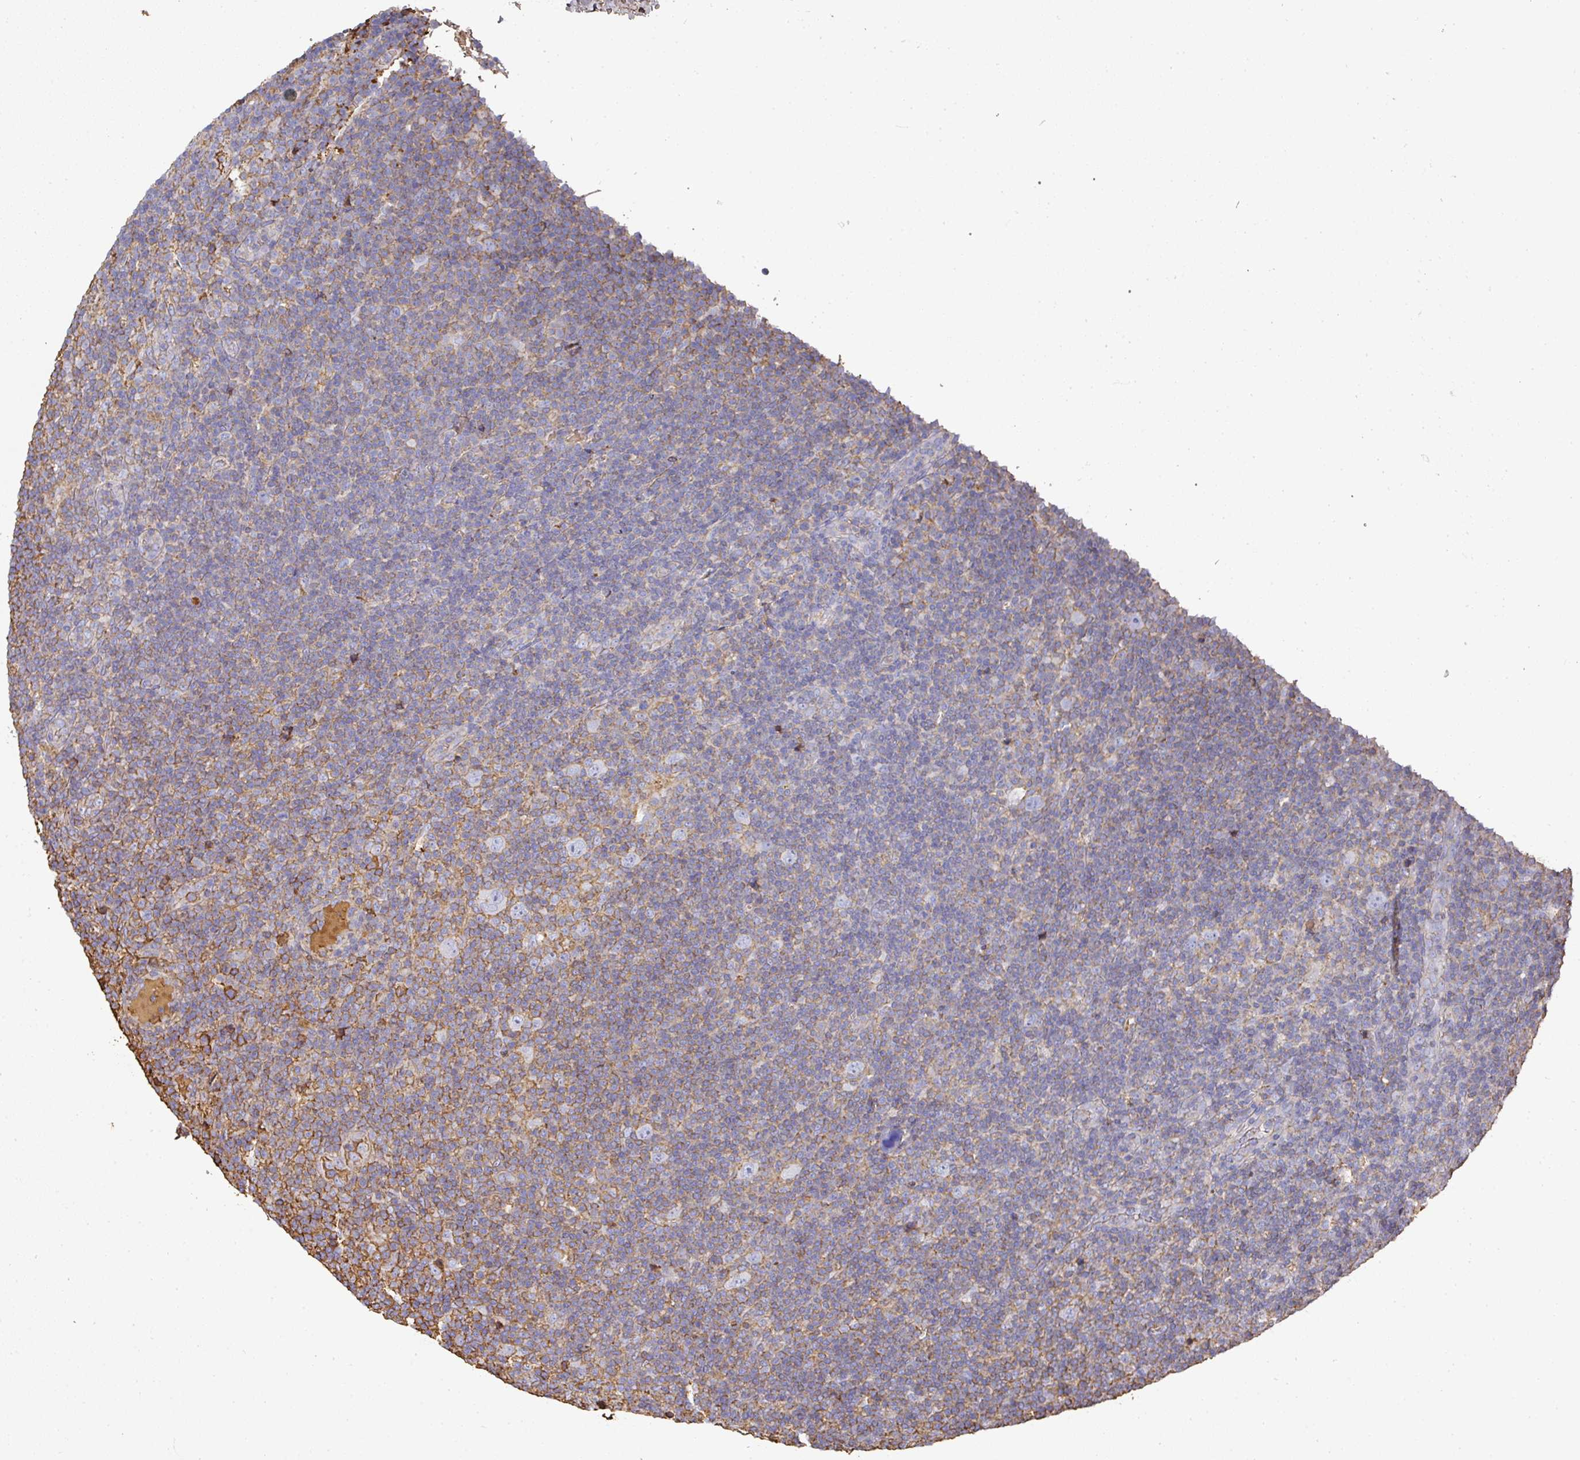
{"staining": {"intensity": "negative", "quantity": "none", "location": "none"}, "tissue": "lymphoma", "cell_type": "Tumor cells", "image_type": "cancer", "snomed": [{"axis": "morphology", "description": "Hodgkin's disease, NOS"}, {"axis": "topography", "description": "Lymph node"}], "caption": "Hodgkin's disease was stained to show a protein in brown. There is no significant expression in tumor cells. (Immunohistochemistry (ihc), brightfield microscopy, high magnification).", "gene": "ALB", "patient": {"sex": "female", "age": 57}}